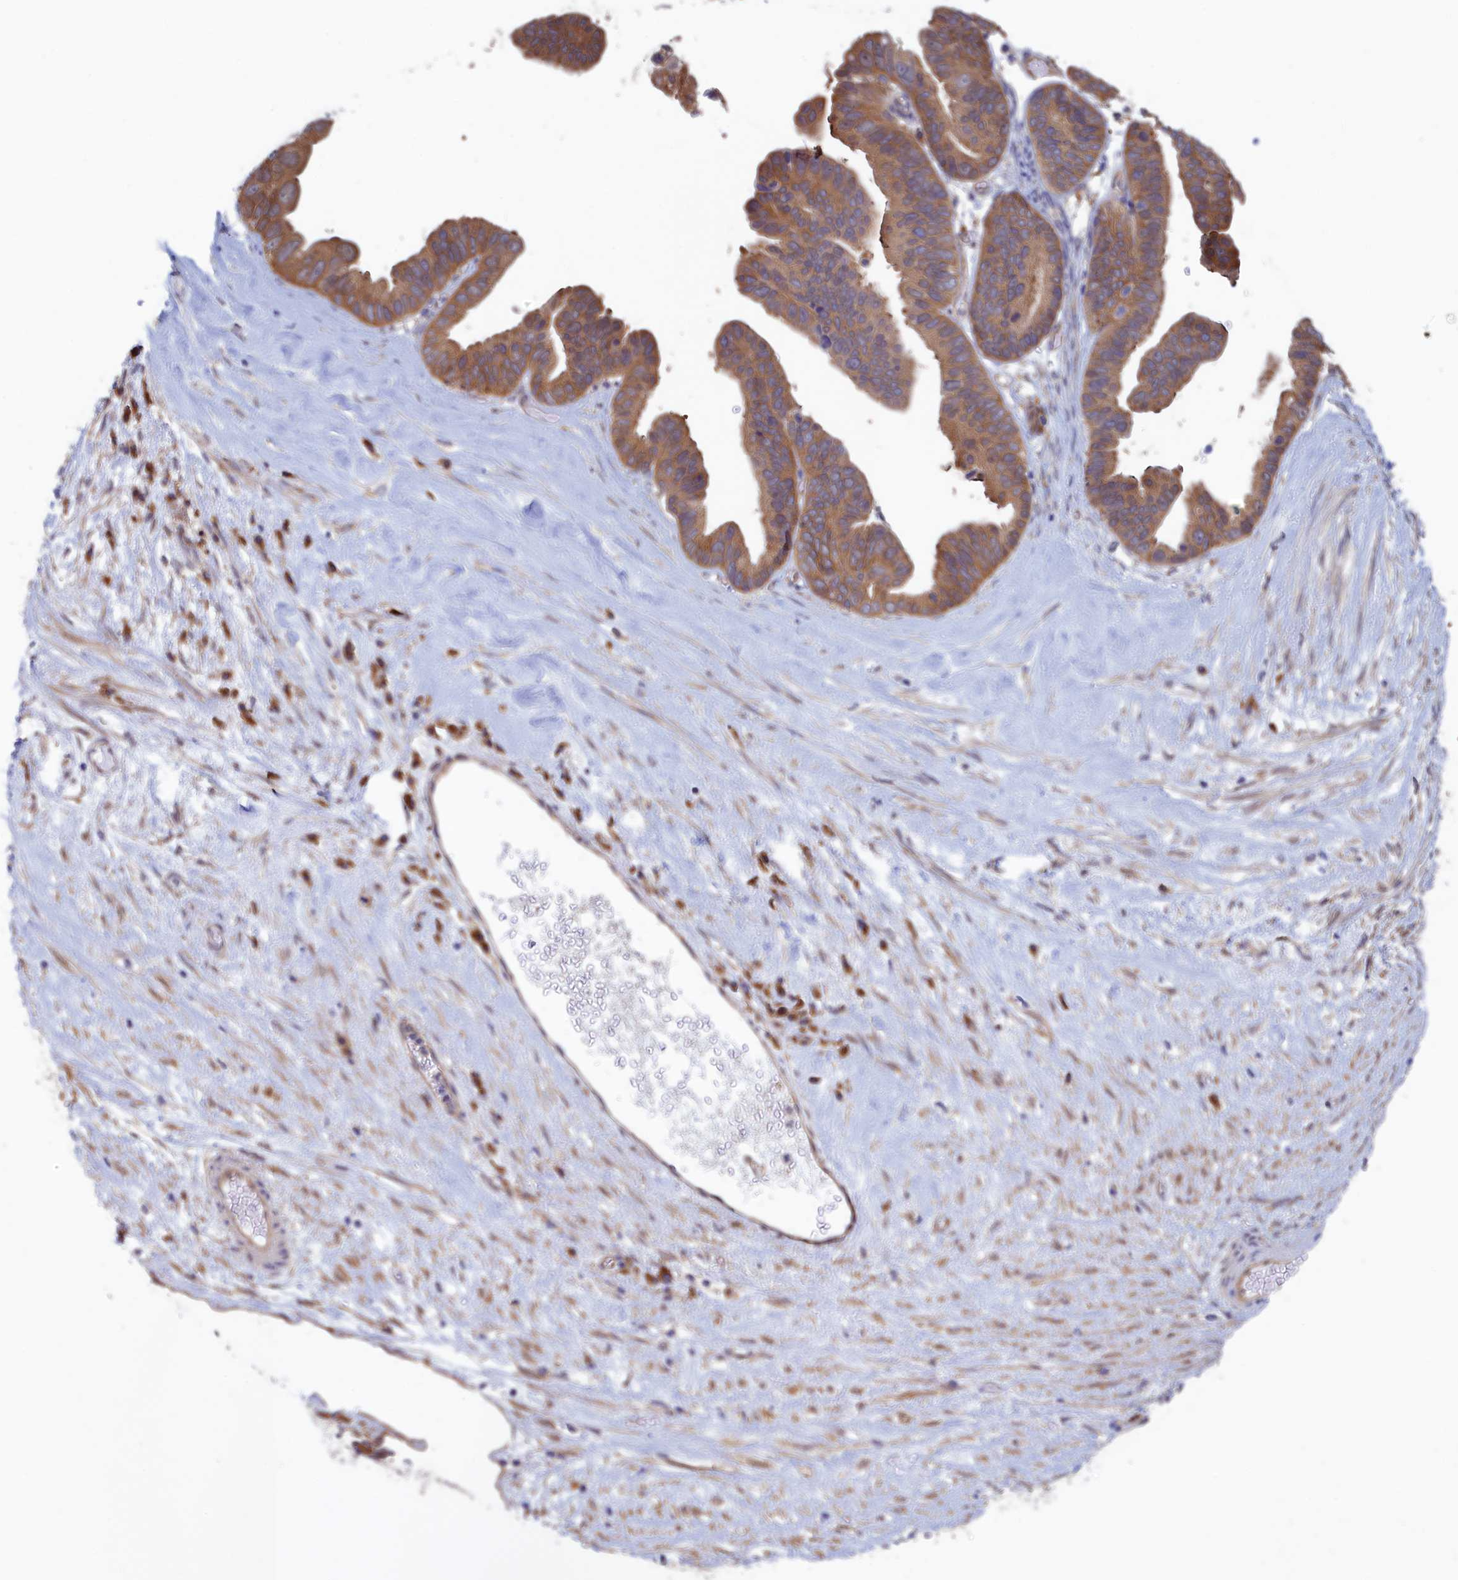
{"staining": {"intensity": "moderate", "quantity": ">75%", "location": "cytoplasmic/membranous"}, "tissue": "ovarian cancer", "cell_type": "Tumor cells", "image_type": "cancer", "snomed": [{"axis": "morphology", "description": "Cystadenocarcinoma, serous, NOS"}, {"axis": "topography", "description": "Ovary"}], "caption": "IHC (DAB) staining of human ovarian cancer (serous cystadenocarcinoma) reveals moderate cytoplasmic/membranous protein expression in about >75% of tumor cells.", "gene": "SYNDIG1L", "patient": {"sex": "female", "age": 56}}